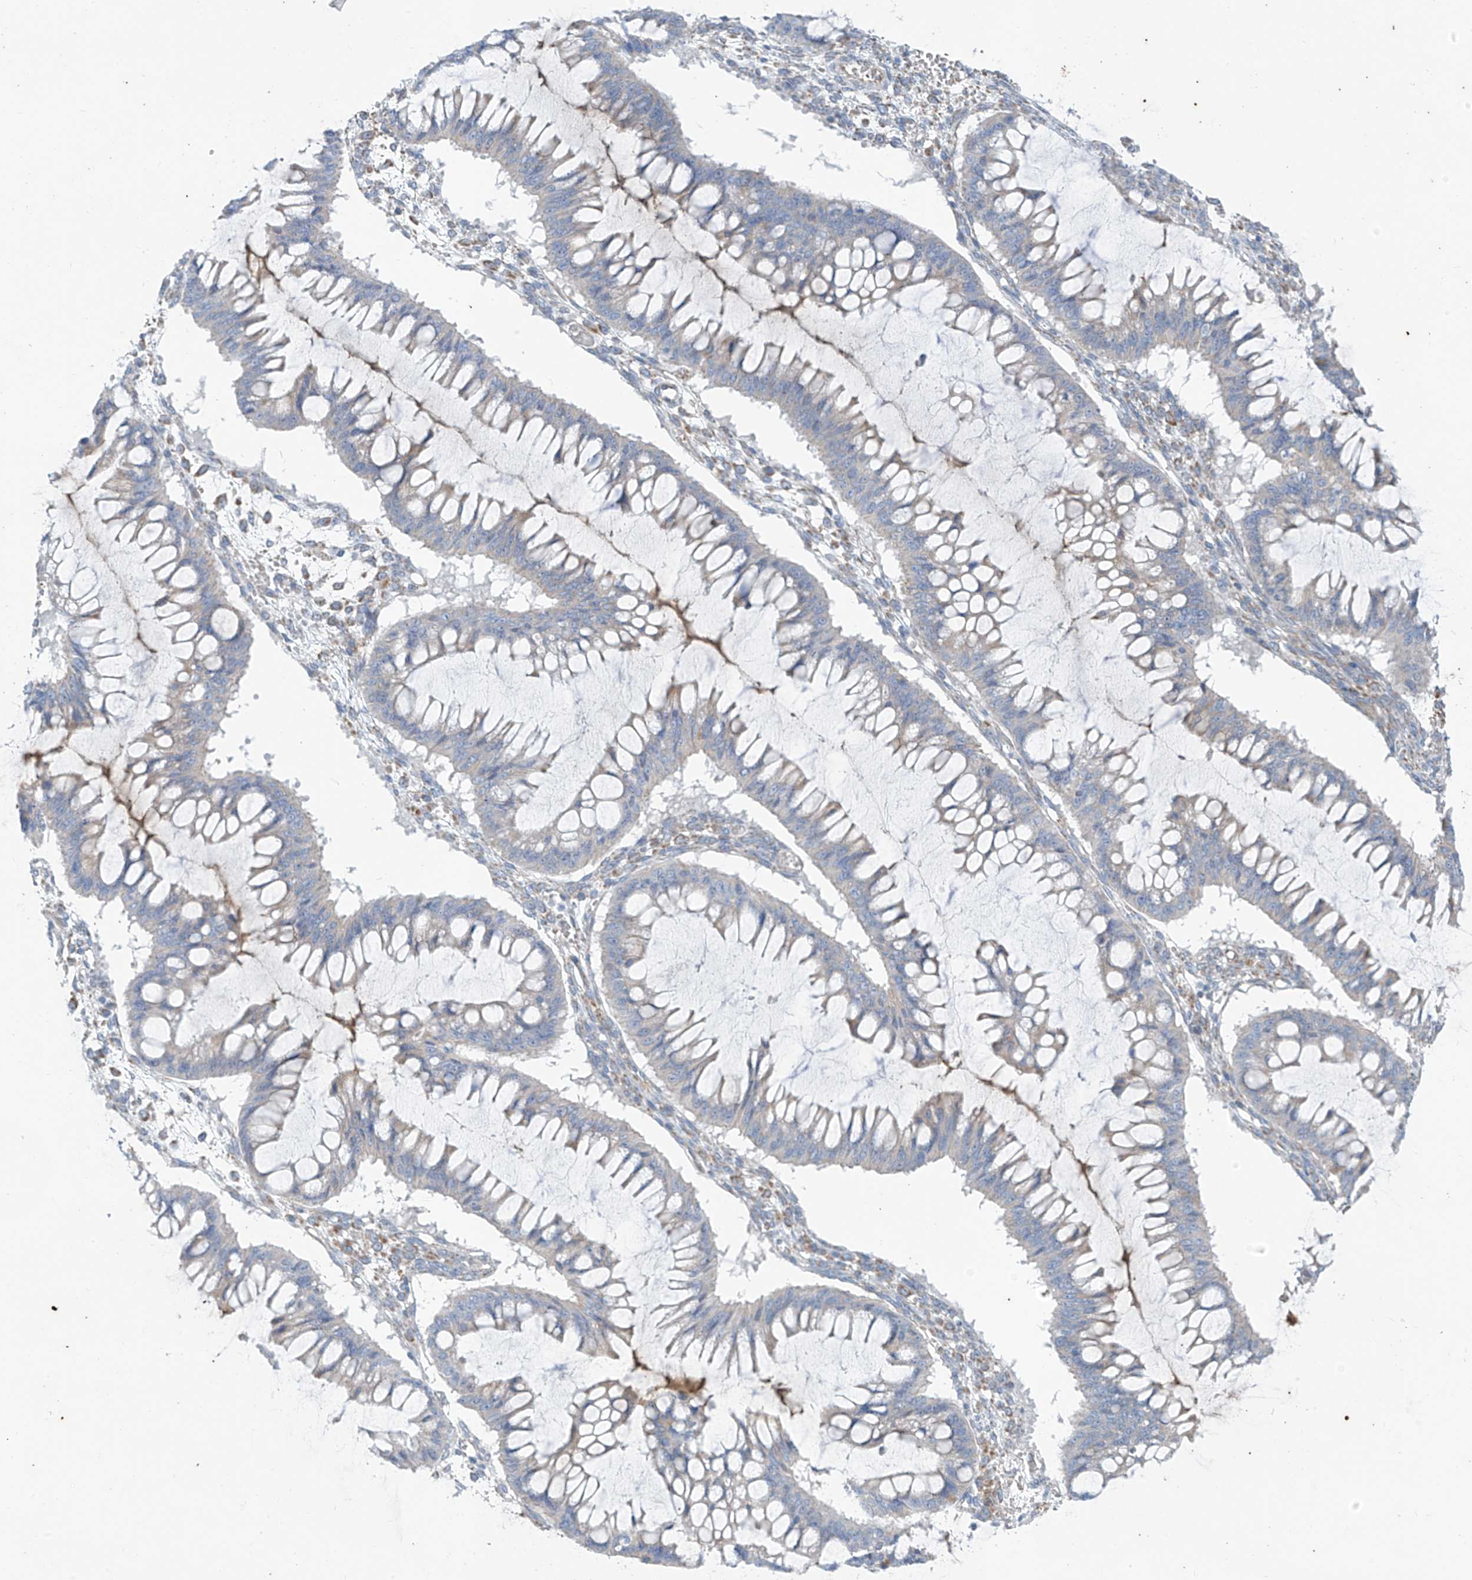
{"staining": {"intensity": "negative", "quantity": "none", "location": "none"}, "tissue": "ovarian cancer", "cell_type": "Tumor cells", "image_type": "cancer", "snomed": [{"axis": "morphology", "description": "Cystadenocarcinoma, mucinous, NOS"}, {"axis": "topography", "description": "Ovary"}], "caption": "This photomicrograph is of ovarian mucinous cystadenocarcinoma stained with immunohistochemistry (IHC) to label a protein in brown with the nuclei are counter-stained blue. There is no staining in tumor cells.", "gene": "EOMES", "patient": {"sex": "female", "age": 73}}